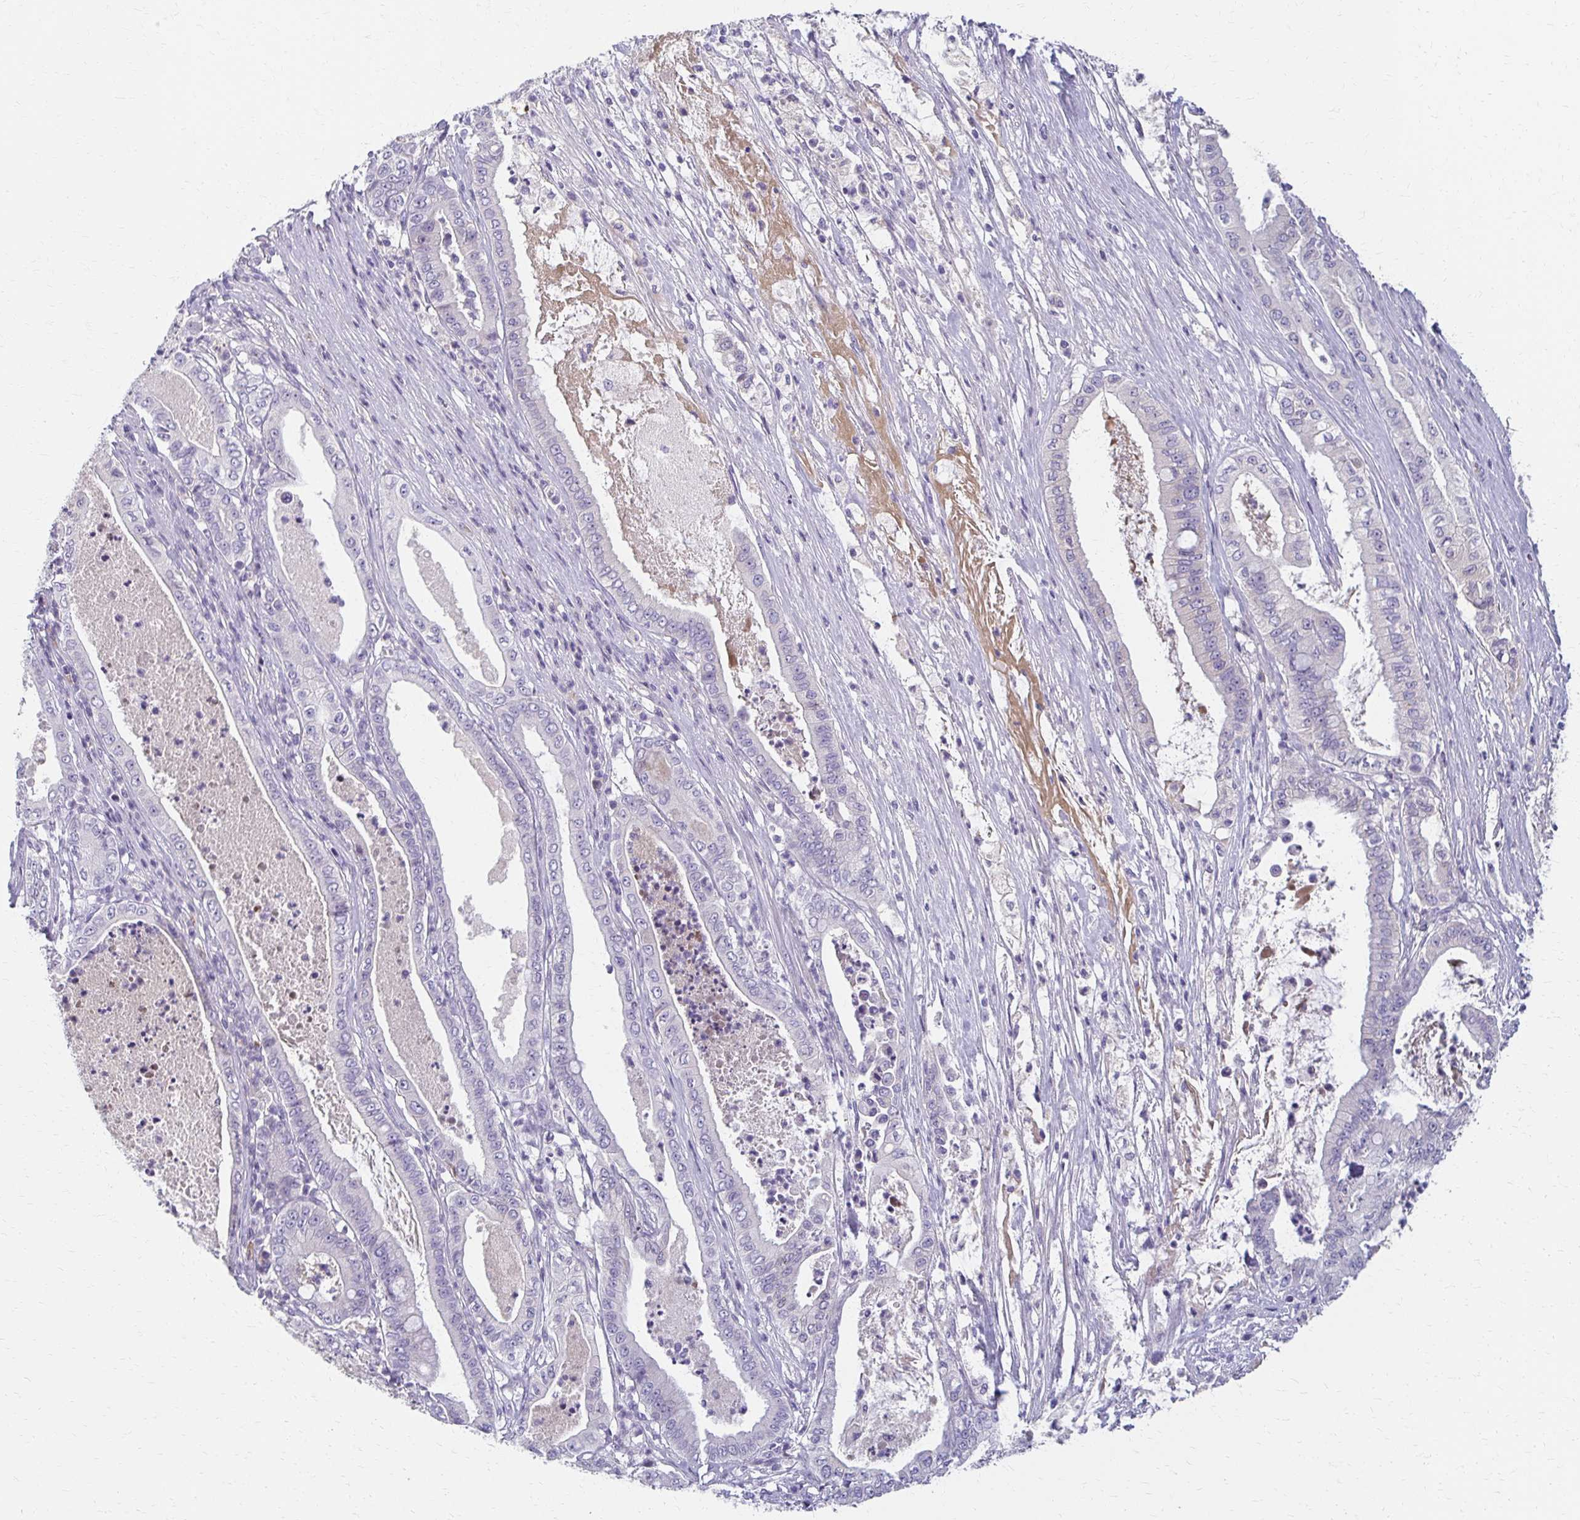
{"staining": {"intensity": "negative", "quantity": "none", "location": "none"}, "tissue": "pancreatic cancer", "cell_type": "Tumor cells", "image_type": "cancer", "snomed": [{"axis": "morphology", "description": "Adenocarcinoma, NOS"}, {"axis": "topography", "description": "Pancreas"}], "caption": "High power microscopy photomicrograph of an IHC micrograph of pancreatic cancer (adenocarcinoma), revealing no significant positivity in tumor cells. (DAB immunohistochemistry (IHC), high magnification).", "gene": "BBS12", "patient": {"sex": "male", "age": 71}}